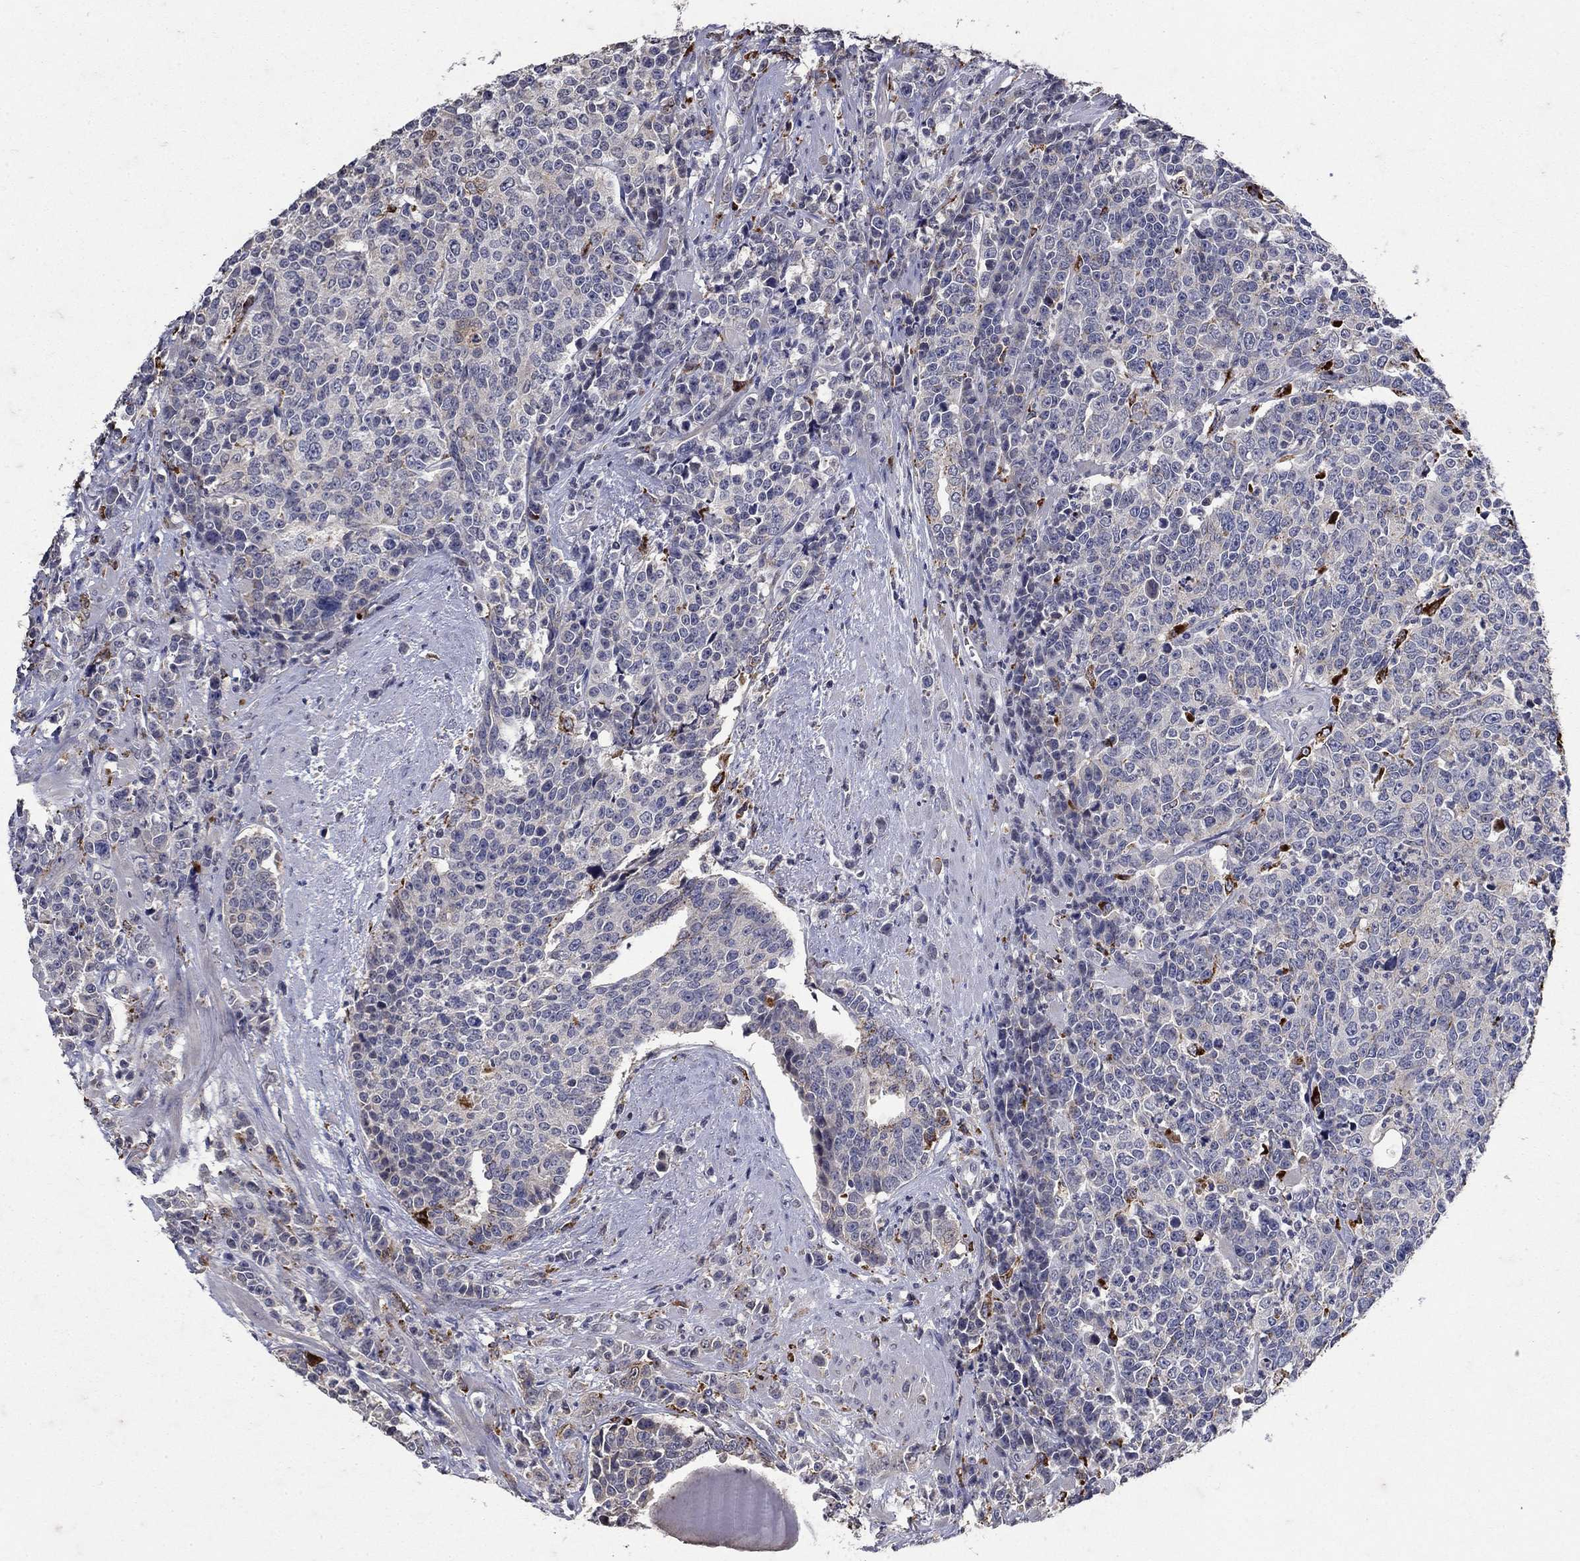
{"staining": {"intensity": "negative", "quantity": "none", "location": "none"}, "tissue": "prostate cancer", "cell_type": "Tumor cells", "image_type": "cancer", "snomed": [{"axis": "morphology", "description": "Adenocarcinoma, NOS"}, {"axis": "topography", "description": "Prostate"}], "caption": "This is a photomicrograph of immunohistochemistry staining of prostate adenocarcinoma, which shows no expression in tumor cells.", "gene": "NPC2", "patient": {"sex": "male", "age": 67}}